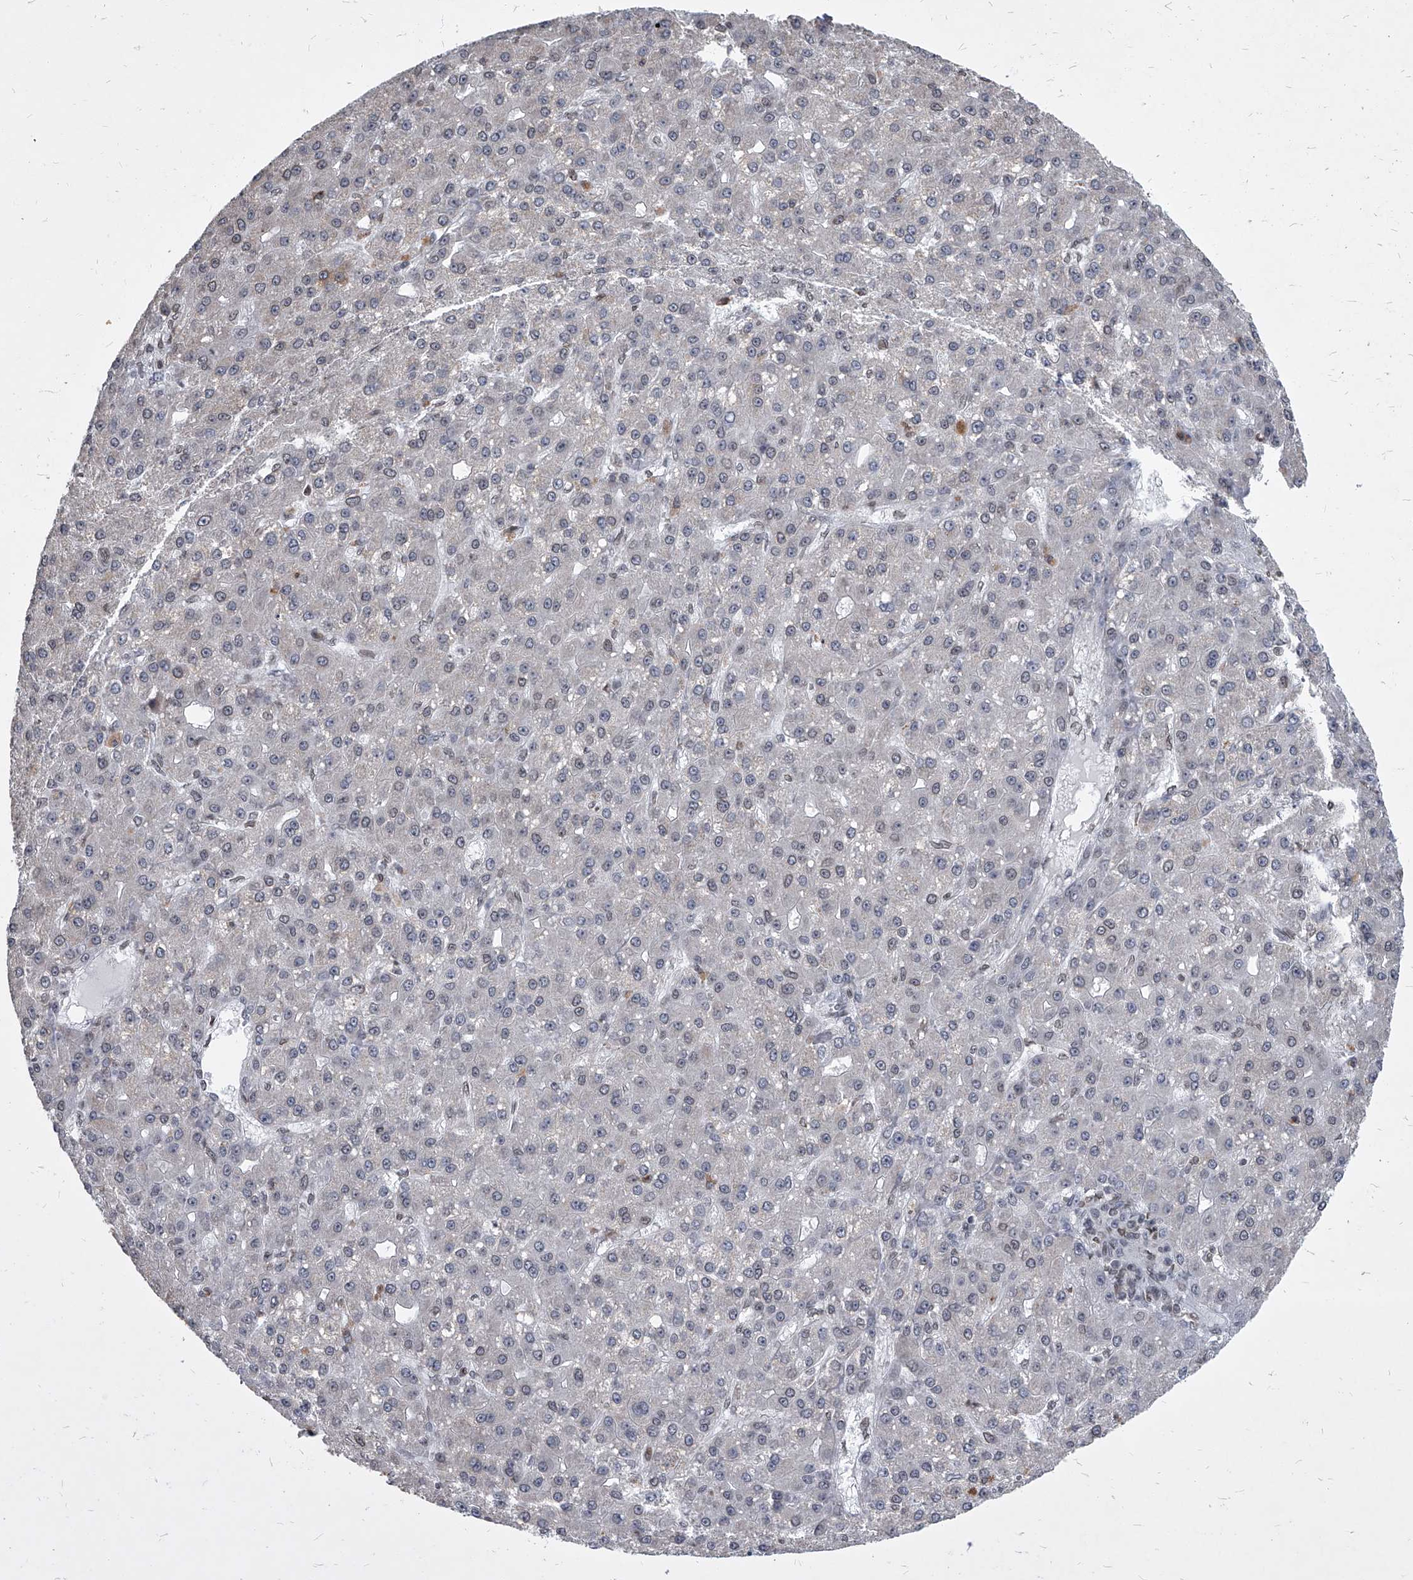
{"staining": {"intensity": "negative", "quantity": "none", "location": "none"}, "tissue": "liver cancer", "cell_type": "Tumor cells", "image_type": "cancer", "snomed": [{"axis": "morphology", "description": "Carcinoma, Hepatocellular, NOS"}, {"axis": "topography", "description": "Liver"}], "caption": "Immunohistochemistry photomicrograph of liver hepatocellular carcinoma stained for a protein (brown), which demonstrates no staining in tumor cells. (Brightfield microscopy of DAB IHC at high magnification).", "gene": "PPIL4", "patient": {"sex": "male", "age": 67}}